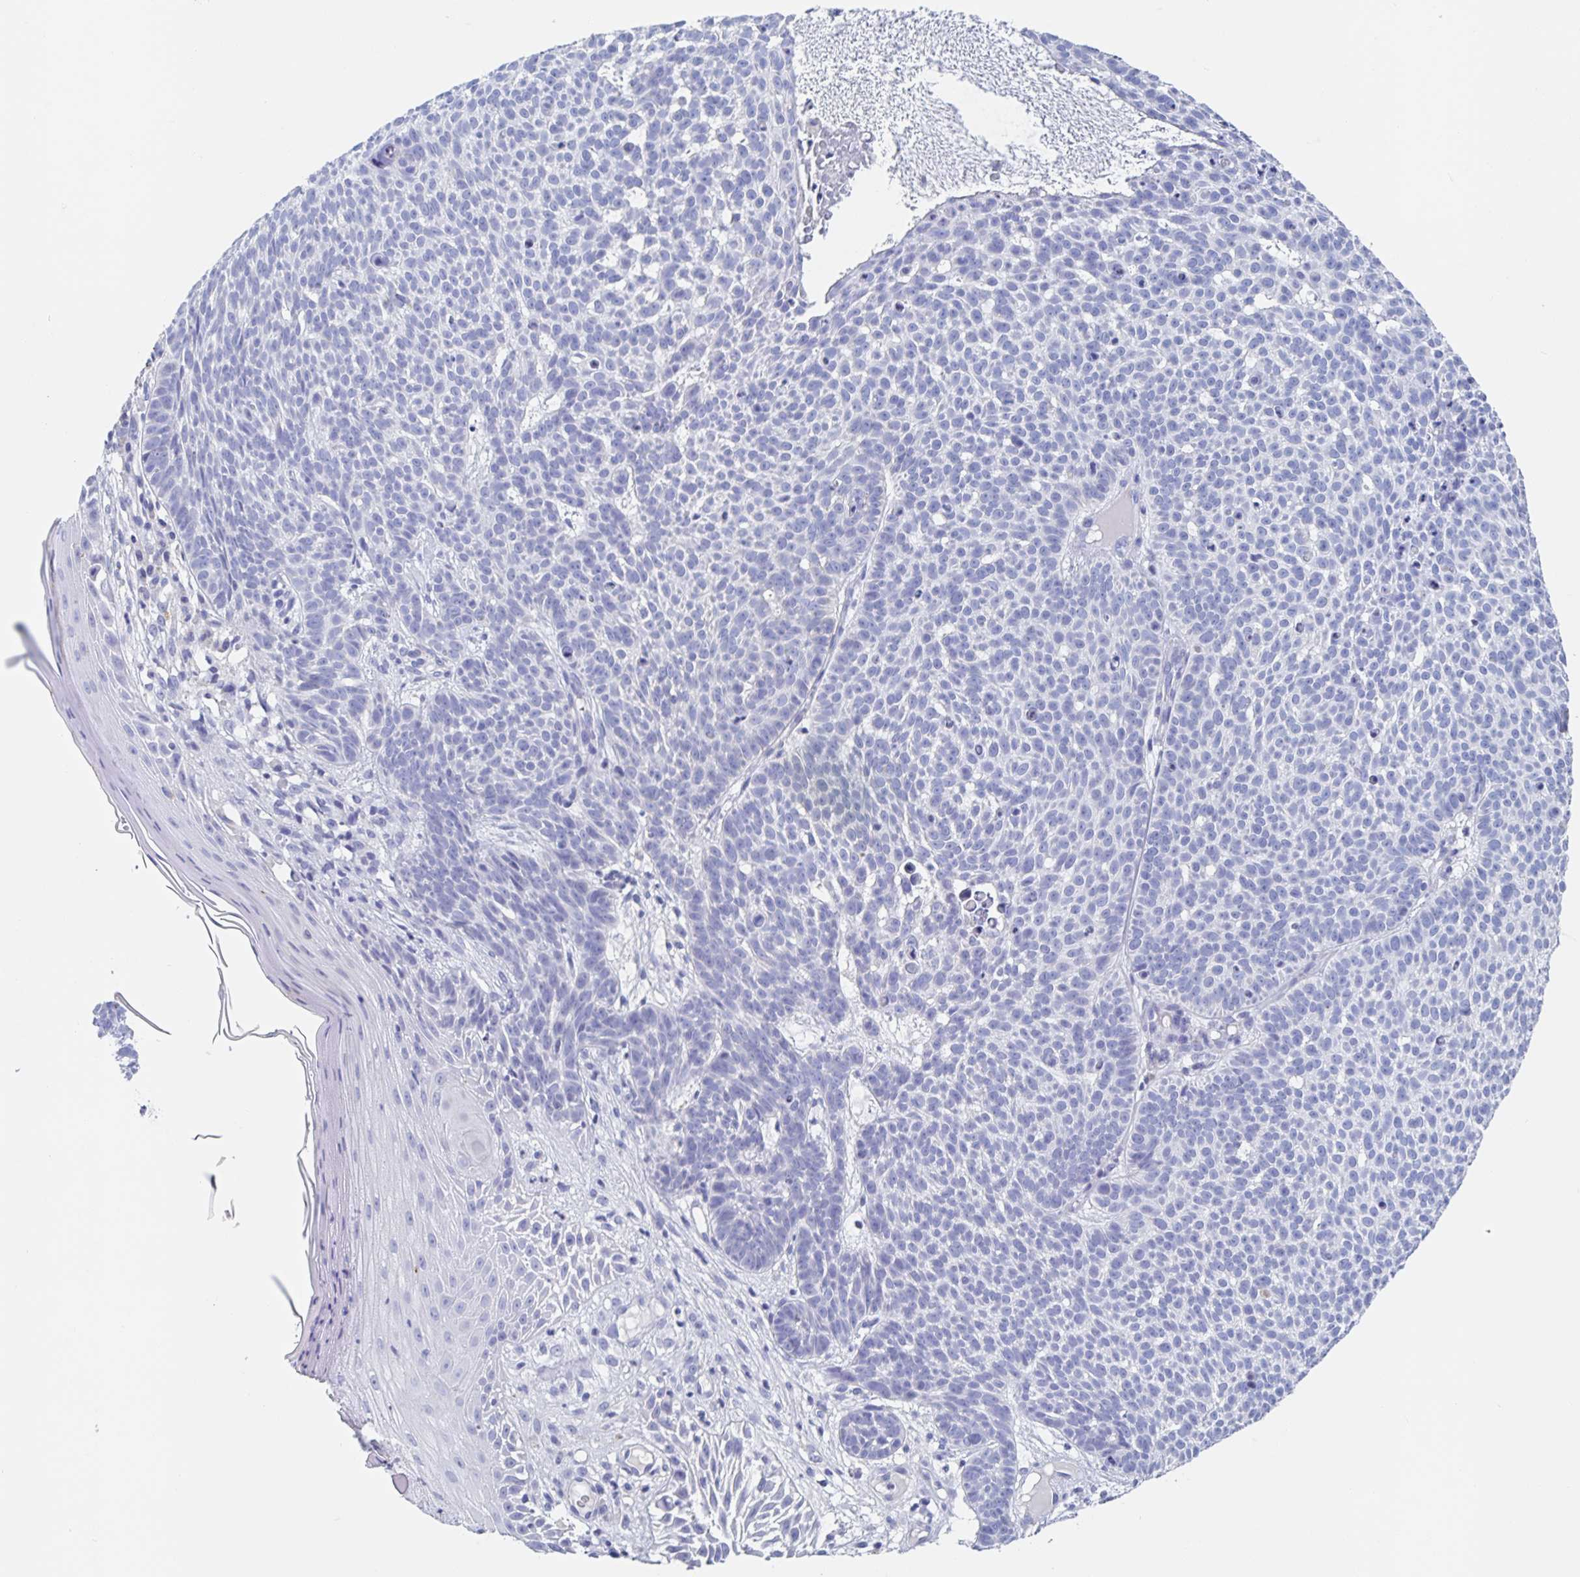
{"staining": {"intensity": "negative", "quantity": "none", "location": "none"}, "tissue": "skin cancer", "cell_type": "Tumor cells", "image_type": "cancer", "snomed": [{"axis": "morphology", "description": "Basal cell carcinoma"}, {"axis": "topography", "description": "Skin"}], "caption": "Tumor cells show no significant expression in skin cancer.", "gene": "DMBT1", "patient": {"sex": "male", "age": 90}}